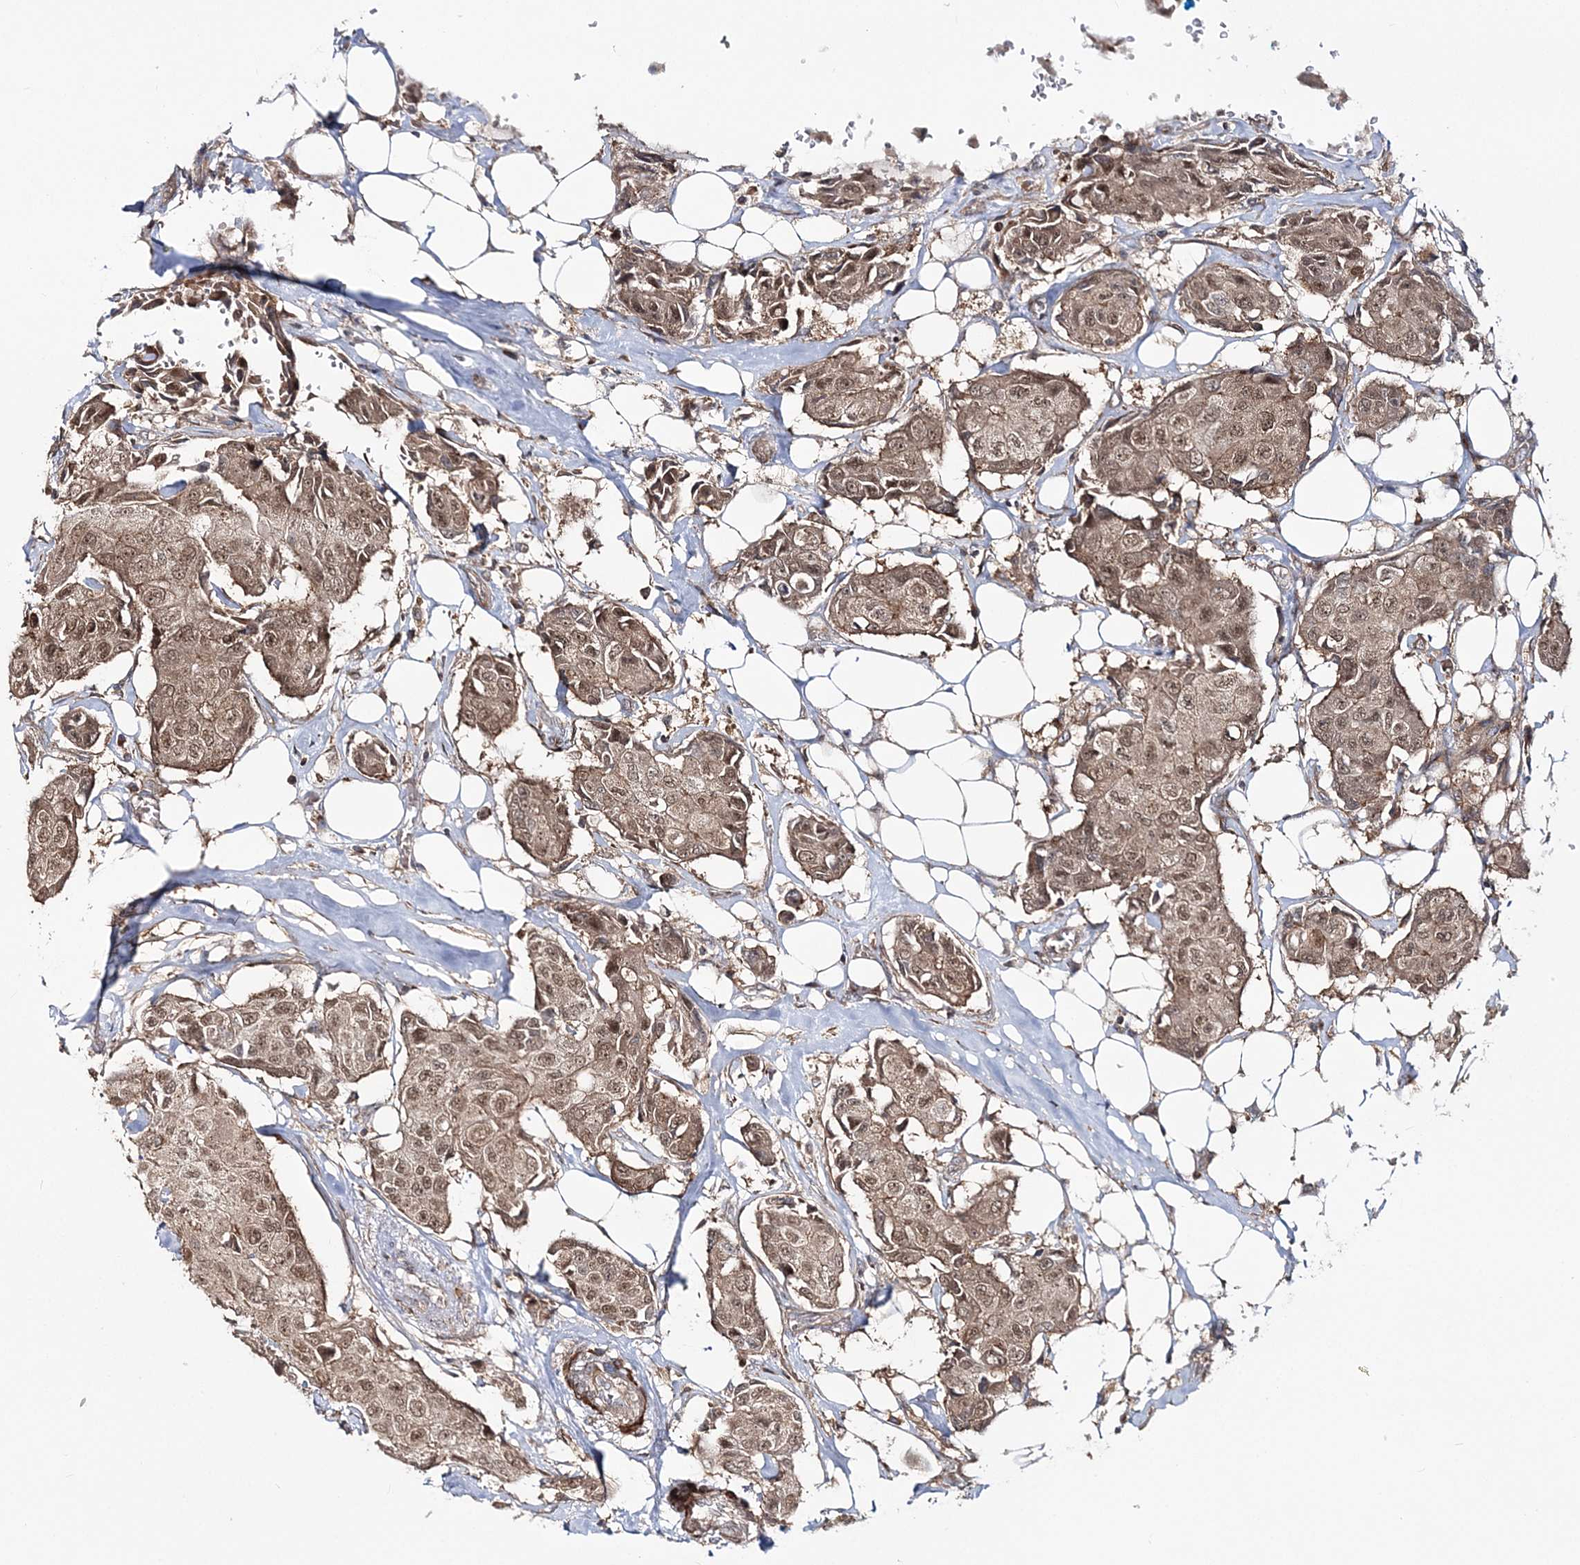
{"staining": {"intensity": "moderate", "quantity": ">75%", "location": "nuclear"}, "tissue": "breast cancer", "cell_type": "Tumor cells", "image_type": "cancer", "snomed": [{"axis": "morphology", "description": "Duct carcinoma"}, {"axis": "topography", "description": "Breast"}], "caption": "Protein expression analysis of human breast cancer (invasive ductal carcinoma) reveals moderate nuclear expression in about >75% of tumor cells.", "gene": "MOCS2", "patient": {"sex": "female", "age": 80}}